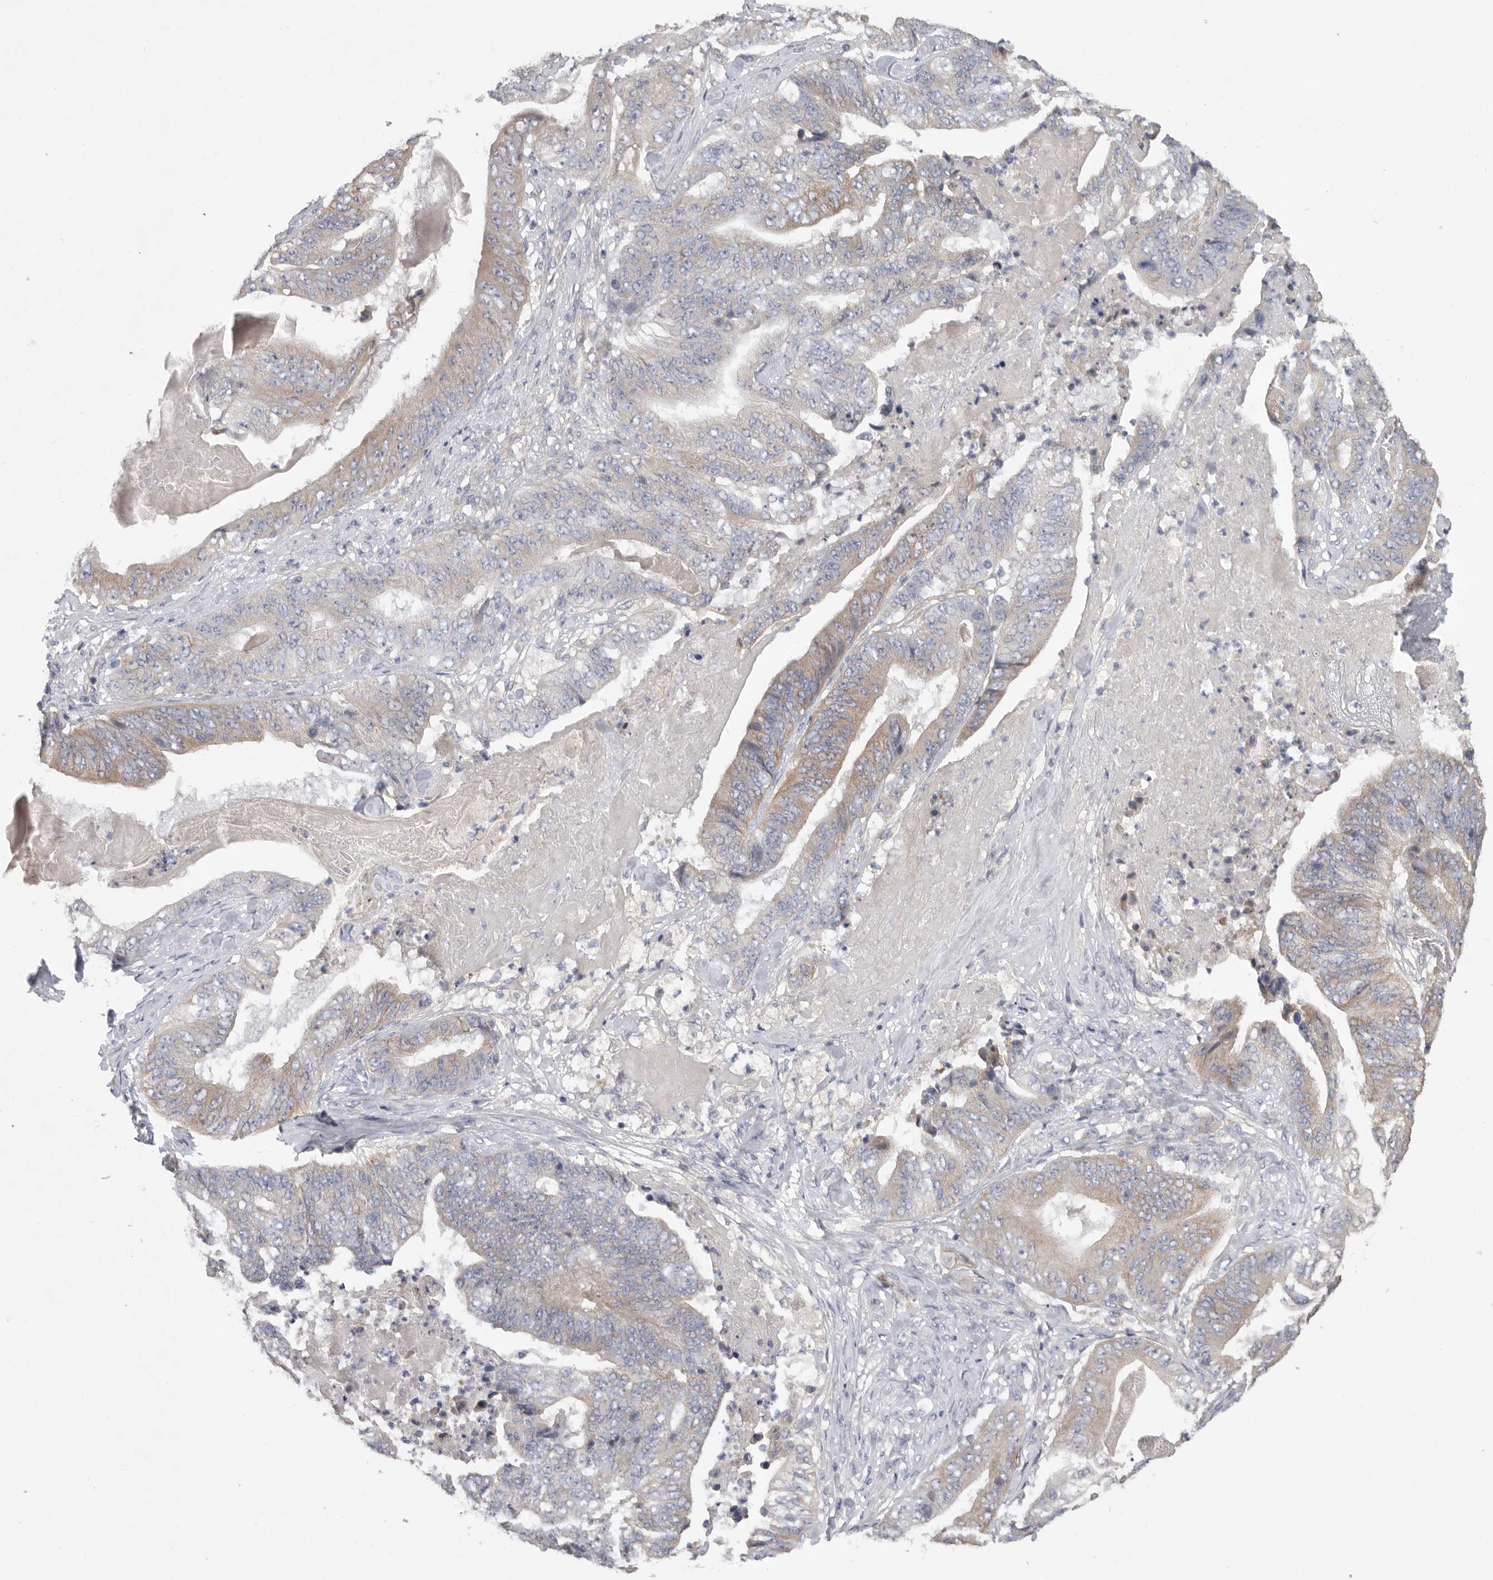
{"staining": {"intensity": "weak", "quantity": "25%-75%", "location": "cytoplasmic/membranous"}, "tissue": "stomach cancer", "cell_type": "Tumor cells", "image_type": "cancer", "snomed": [{"axis": "morphology", "description": "Adenocarcinoma, NOS"}, {"axis": "topography", "description": "Stomach"}], "caption": "Stomach cancer stained with immunohistochemistry demonstrates weak cytoplasmic/membranous staining in approximately 25%-75% of tumor cells. (Brightfield microscopy of DAB IHC at high magnification).", "gene": "MTFR1L", "patient": {"sex": "female", "age": 73}}